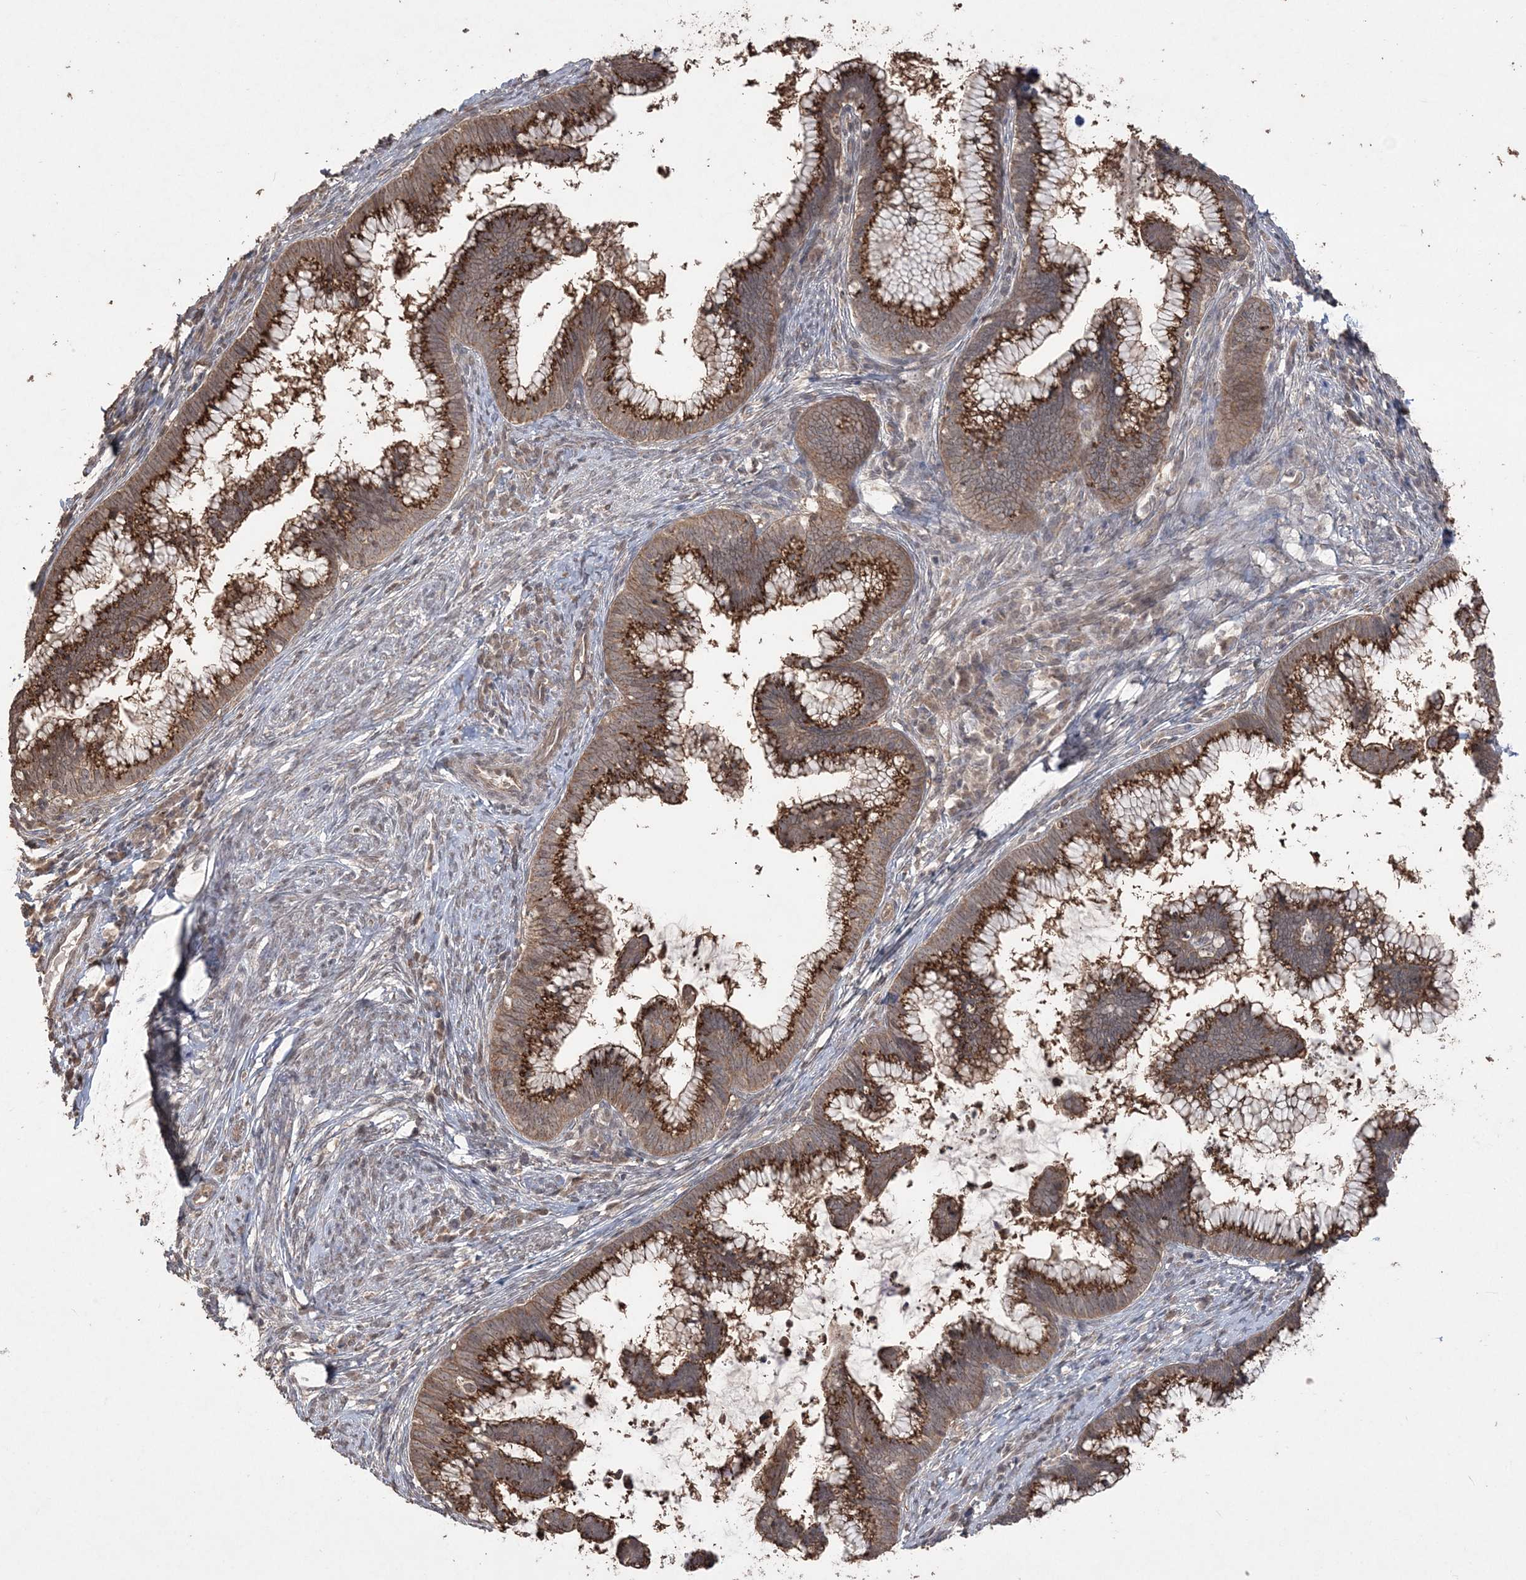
{"staining": {"intensity": "strong", "quantity": ">75%", "location": "cytoplasmic/membranous"}, "tissue": "cervical cancer", "cell_type": "Tumor cells", "image_type": "cancer", "snomed": [{"axis": "morphology", "description": "Adenocarcinoma, NOS"}, {"axis": "topography", "description": "Cervix"}], "caption": "Cervical adenocarcinoma stained with DAB (3,3'-diaminobenzidine) immunohistochemistry (IHC) shows high levels of strong cytoplasmic/membranous staining in about >75% of tumor cells.", "gene": "EHHADH", "patient": {"sex": "female", "age": 36}}